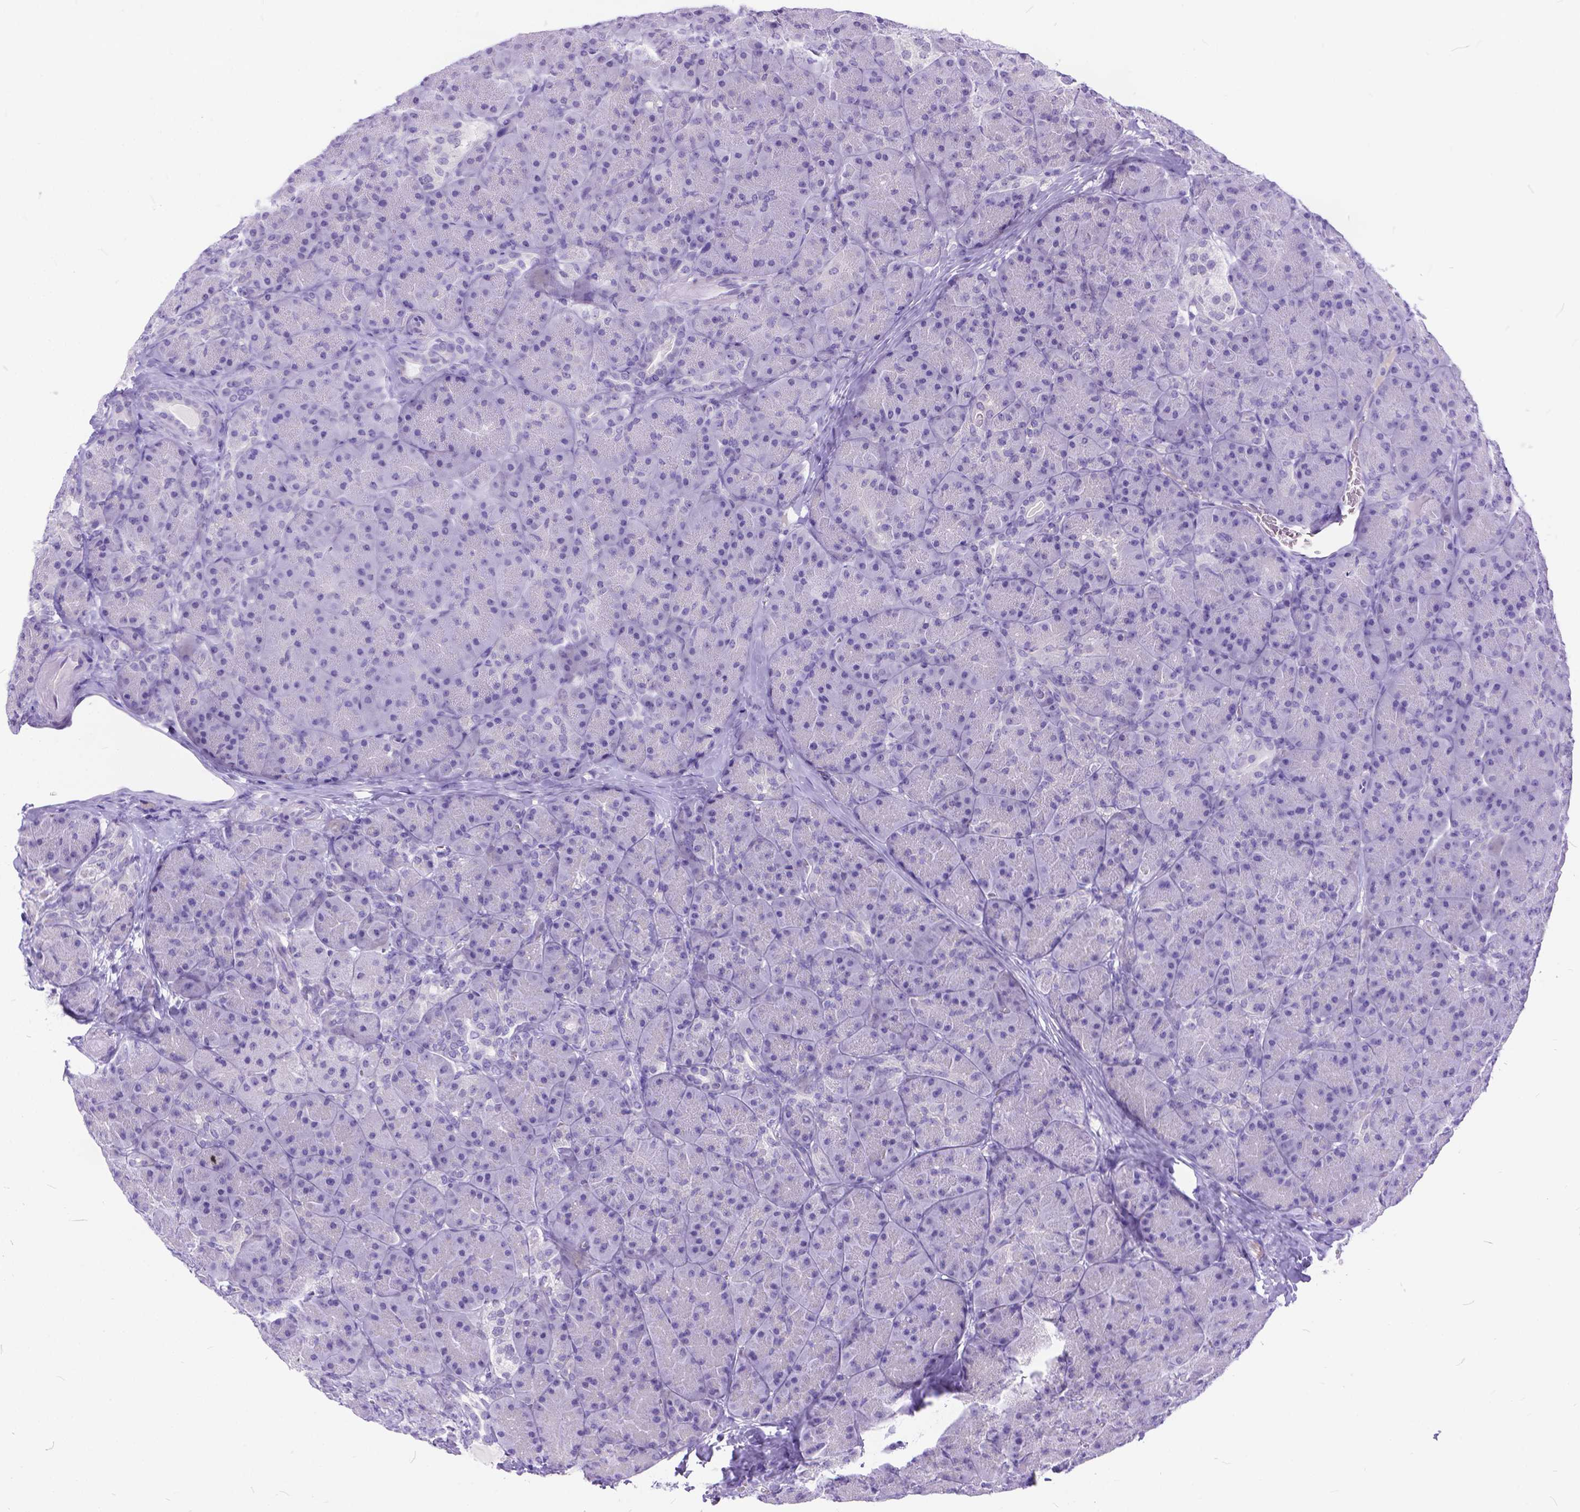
{"staining": {"intensity": "negative", "quantity": "none", "location": "none"}, "tissue": "pancreas", "cell_type": "Exocrine glandular cells", "image_type": "normal", "snomed": [{"axis": "morphology", "description": "Normal tissue, NOS"}, {"axis": "topography", "description": "Pancreas"}], "caption": "The photomicrograph exhibits no staining of exocrine glandular cells in unremarkable pancreas.", "gene": "FAM124B", "patient": {"sex": "male", "age": 57}}